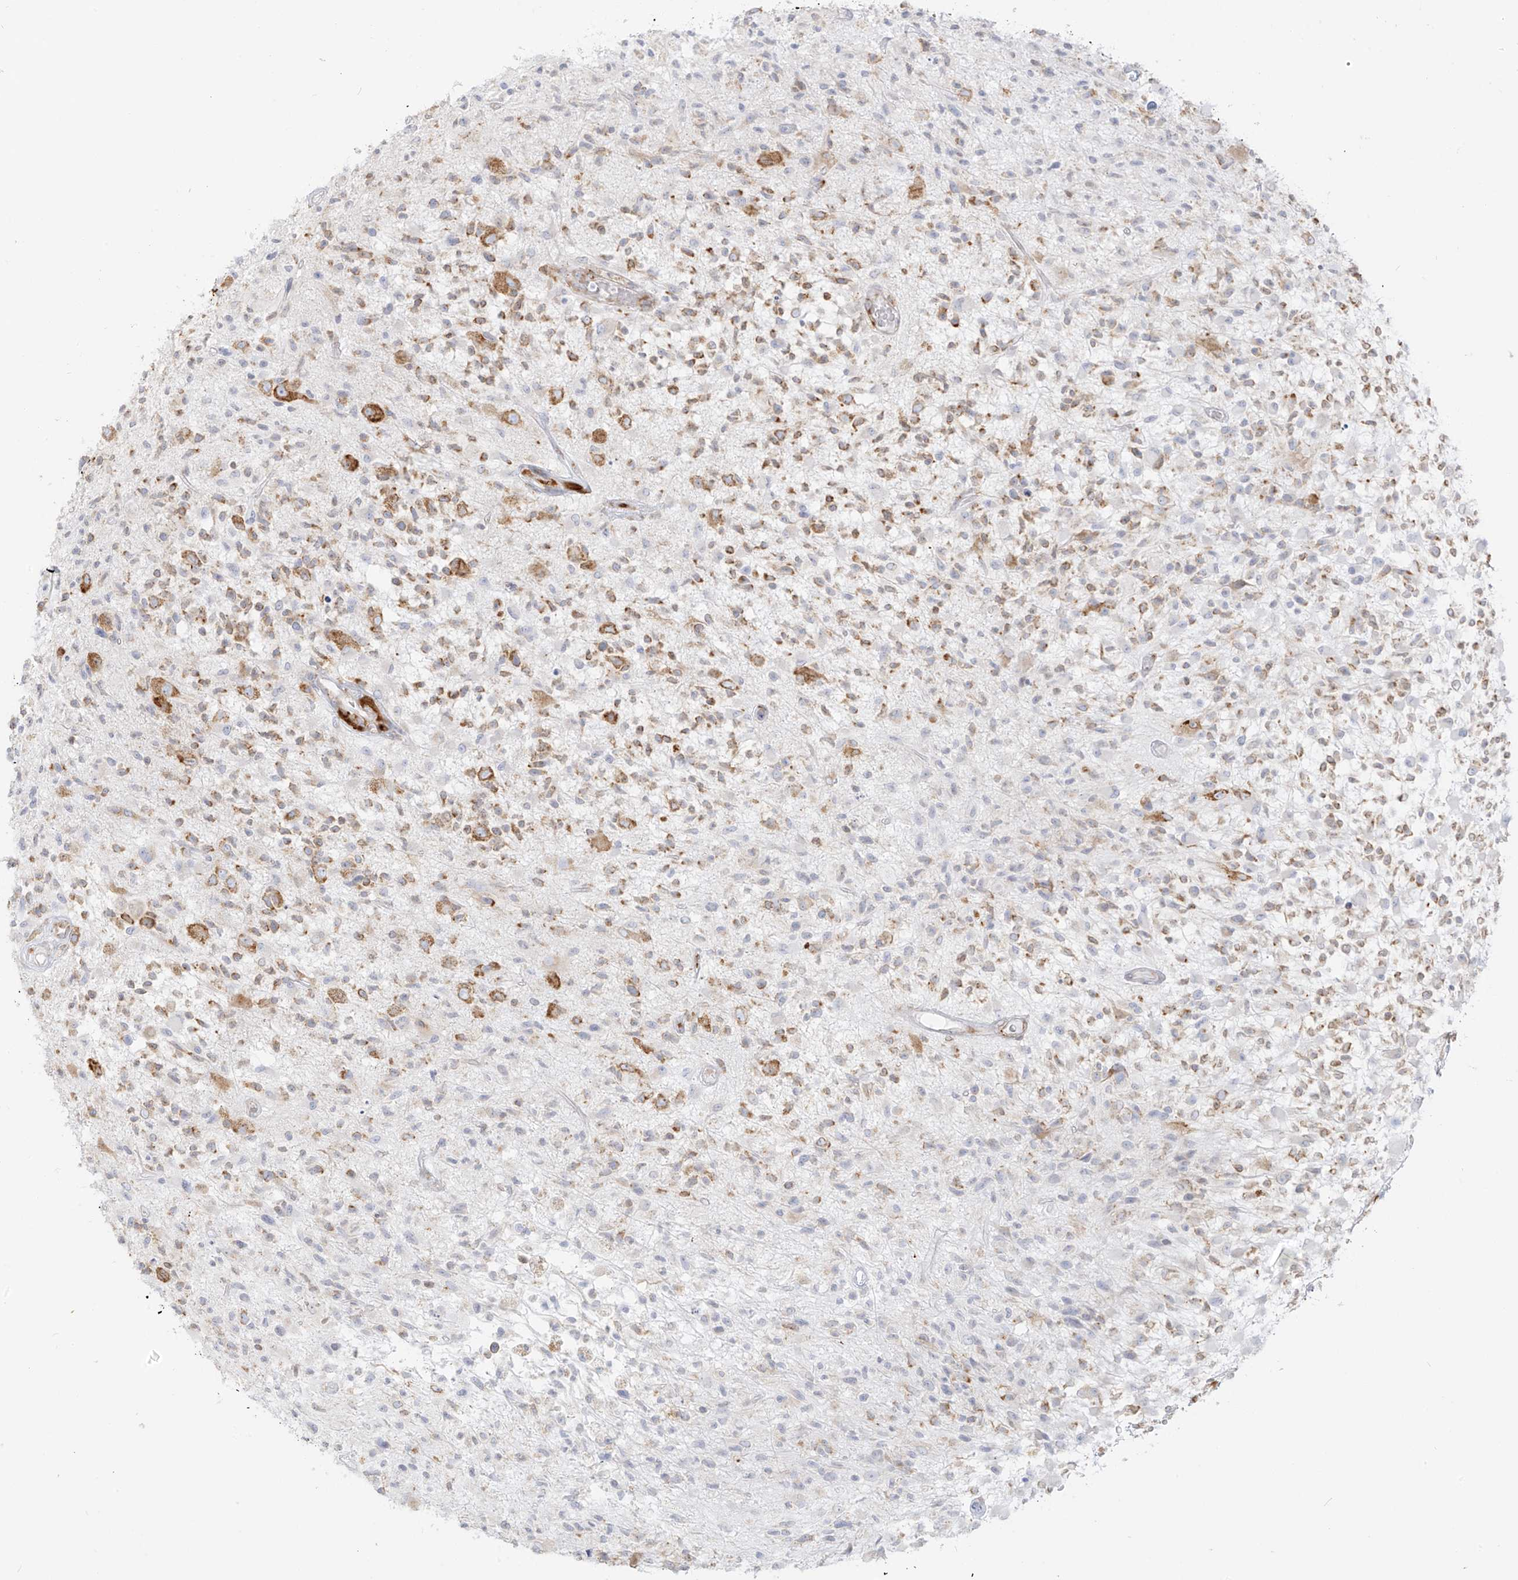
{"staining": {"intensity": "weak", "quantity": "<25%", "location": "cytoplasmic/membranous"}, "tissue": "glioma", "cell_type": "Tumor cells", "image_type": "cancer", "snomed": [{"axis": "morphology", "description": "Glioma, malignant, High grade"}, {"axis": "morphology", "description": "Glioblastoma, NOS"}, {"axis": "topography", "description": "Brain"}], "caption": "This is an immunohistochemistry (IHC) photomicrograph of human glioma. There is no staining in tumor cells.", "gene": "LRRC59", "patient": {"sex": "male", "age": 60}}